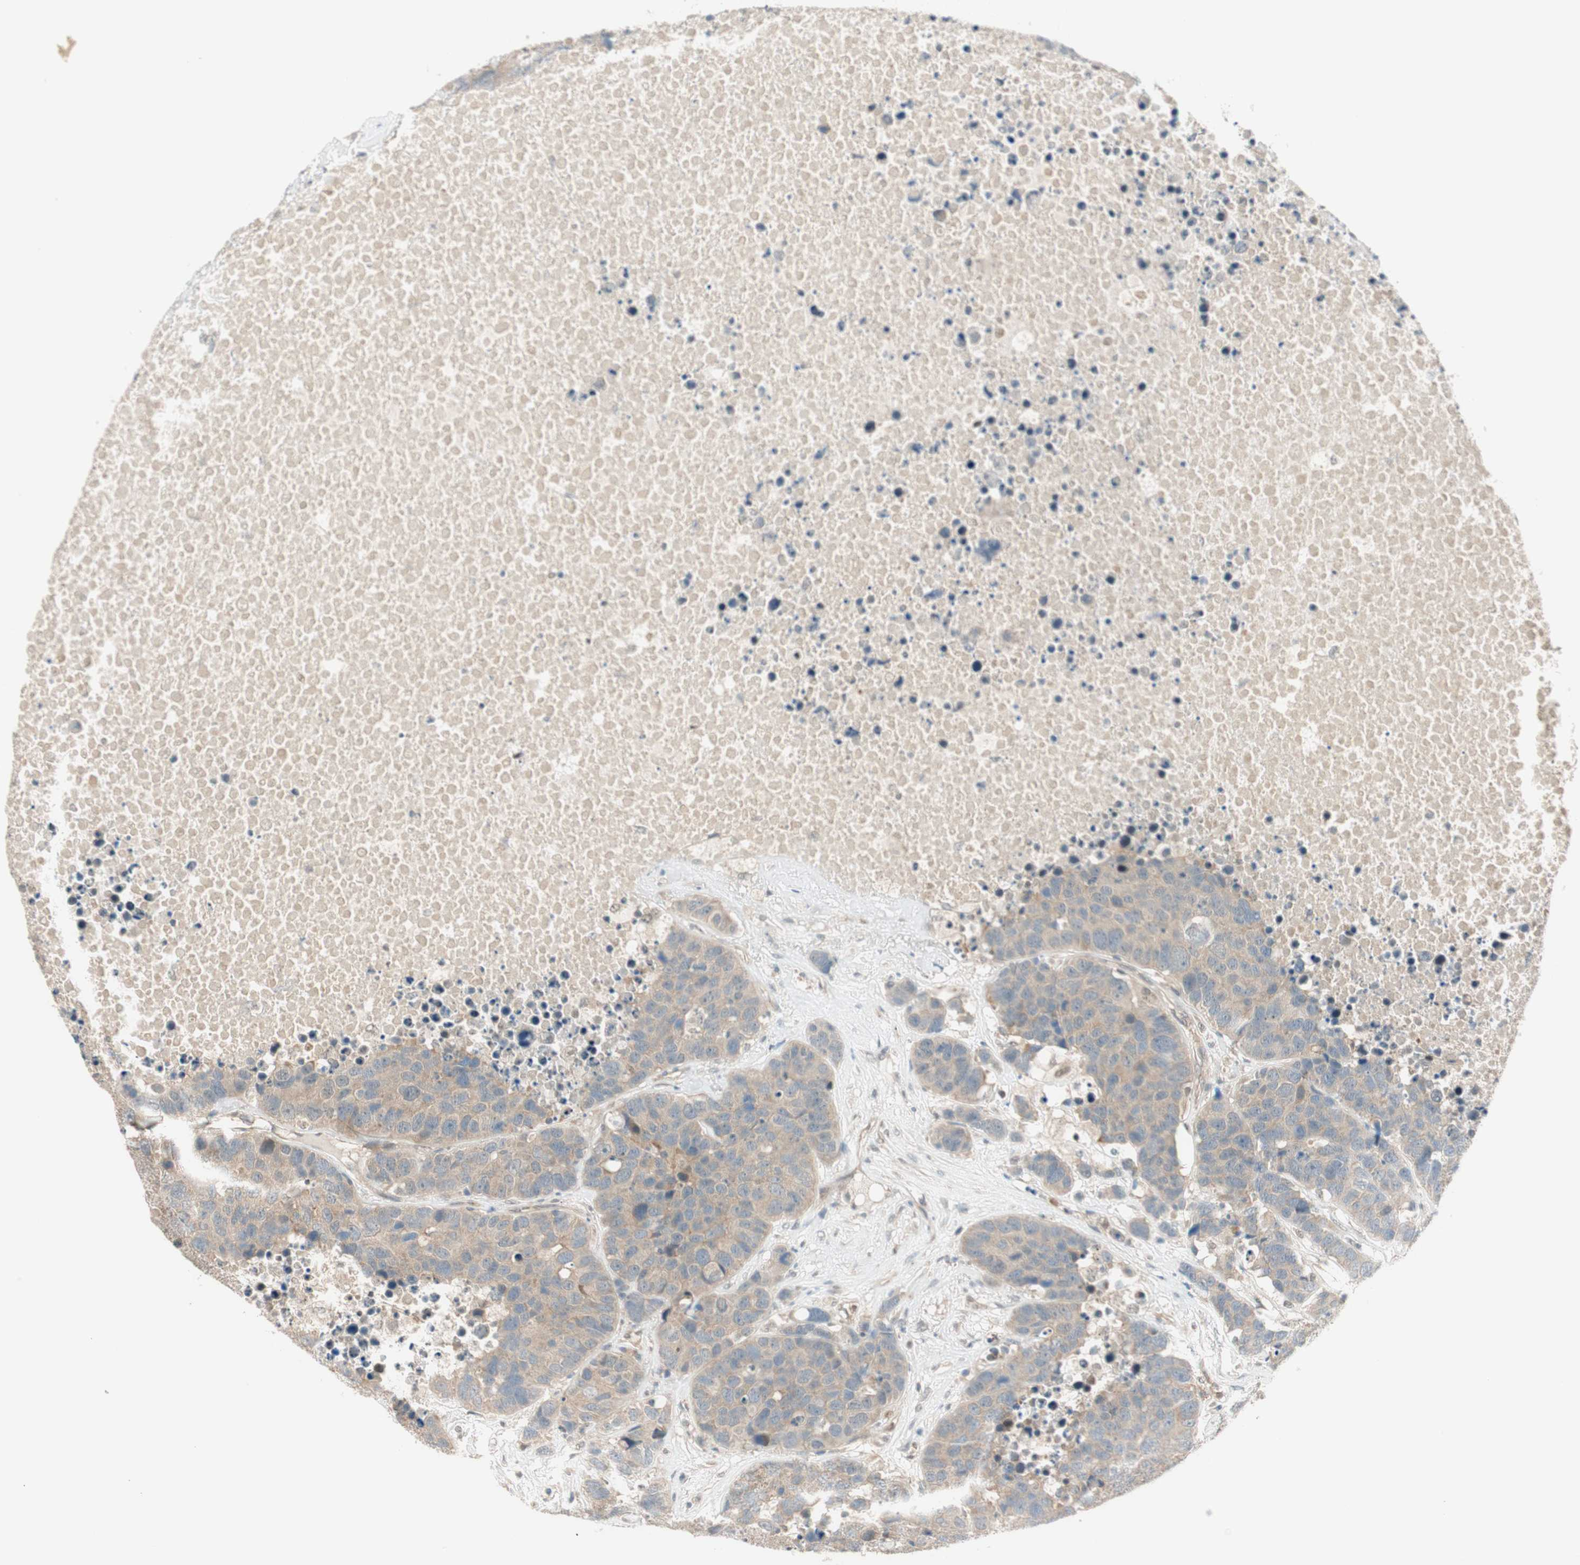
{"staining": {"intensity": "moderate", "quantity": ">75%", "location": "cytoplasmic/membranous"}, "tissue": "carcinoid", "cell_type": "Tumor cells", "image_type": "cancer", "snomed": [{"axis": "morphology", "description": "Carcinoid, malignant, NOS"}, {"axis": "topography", "description": "Lung"}], "caption": "Human carcinoid stained for a protein (brown) displays moderate cytoplasmic/membranous positive staining in about >75% of tumor cells.", "gene": "PSMD8", "patient": {"sex": "male", "age": 60}}